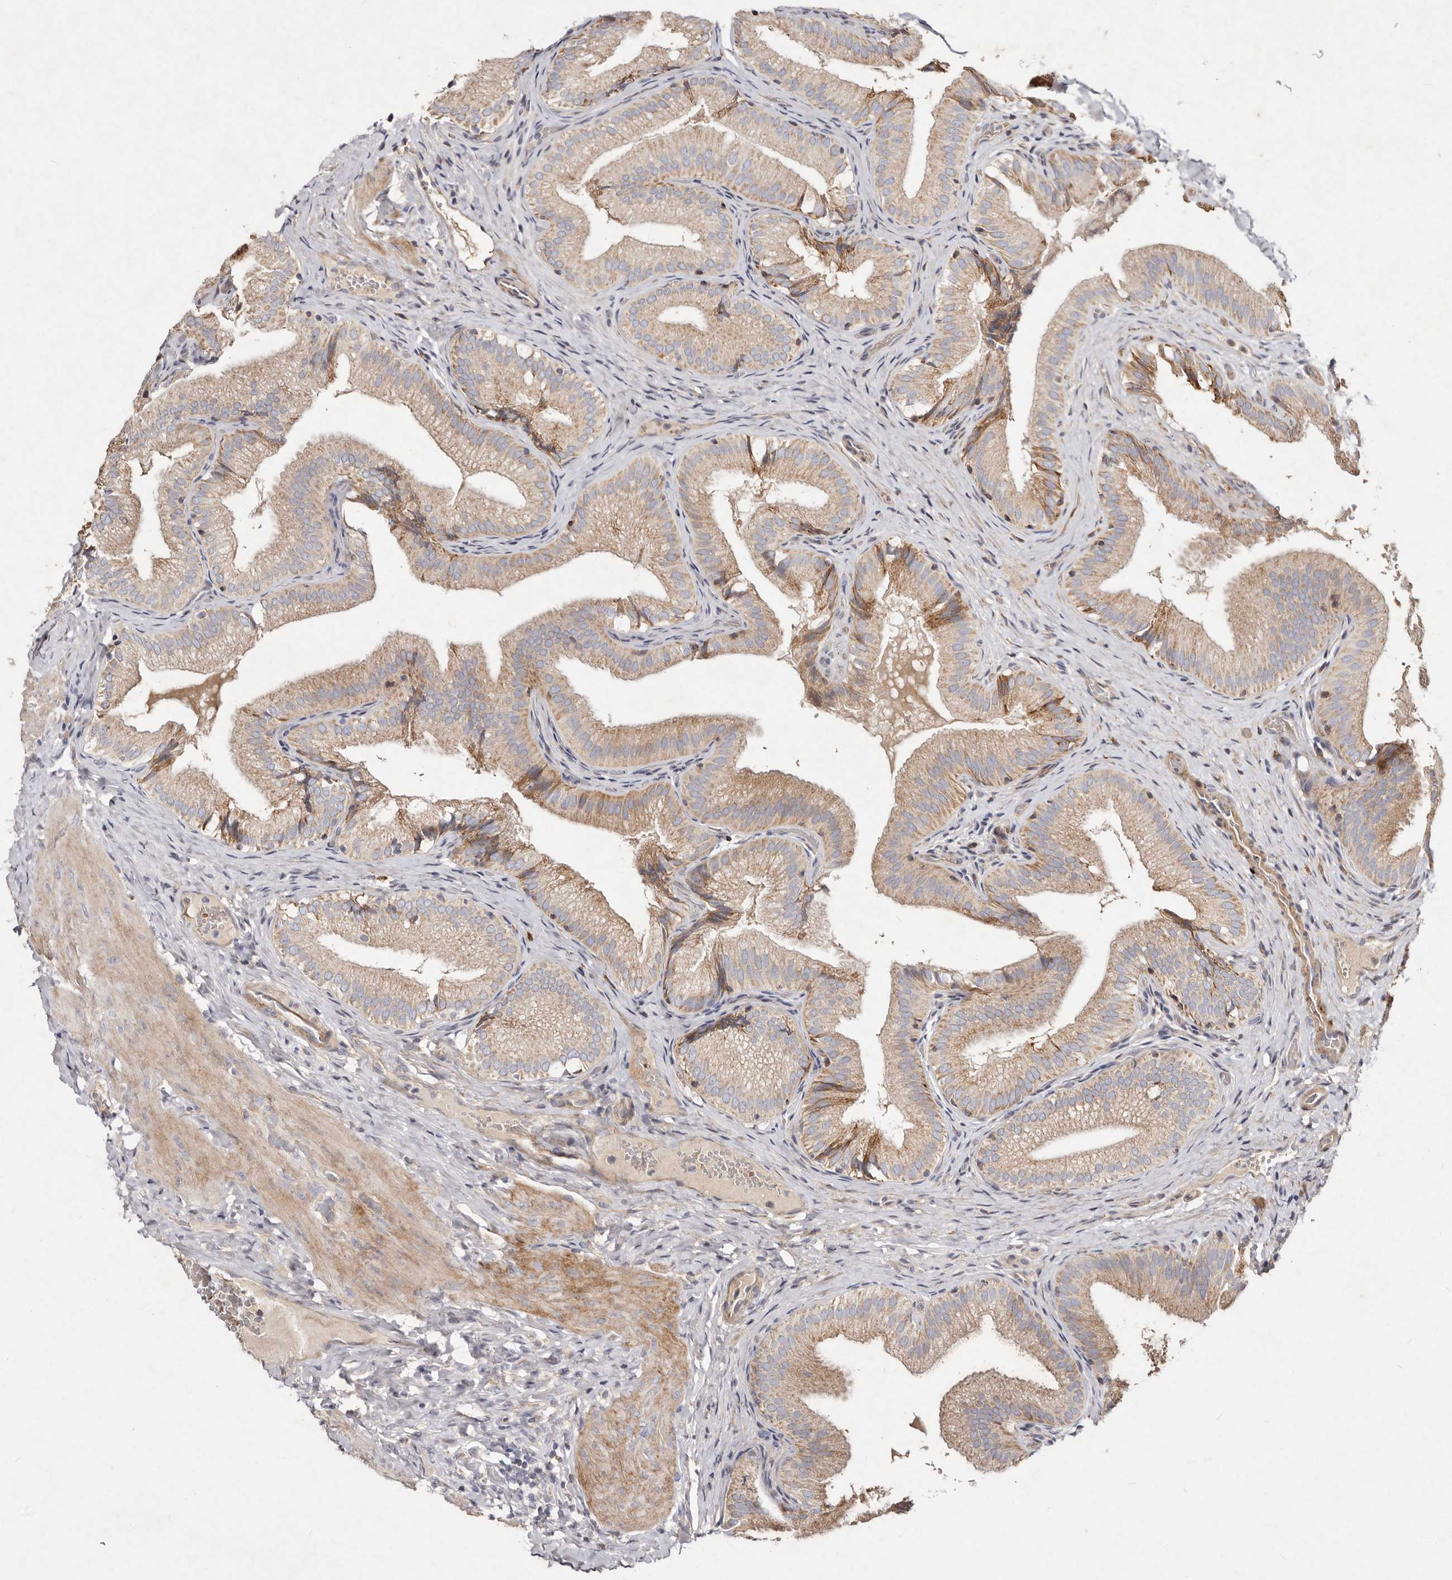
{"staining": {"intensity": "moderate", "quantity": ">75%", "location": "cytoplasmic/membranous"}, "tissue": "gallbladder", "cell_type": "Glandular cells", "image_type": "normal", "snomed": [{"axis": "morphology", "description": "Normal tissue, NOS"}, {"axis": "topography", "description": "Gallbladder"}], "caption": "Normal gallbladder exhibits moderate cytoplasmic/membranous staining in approximately >75% of glandular cells, visualized by immunohistochemistry. The staining was performed using DAB, with brown indicating positive protein expression. Nuclei are stained blue with hematoxylin.", "gene": "SLC25A20", "patient": {"sex": "female", "age": 30}}